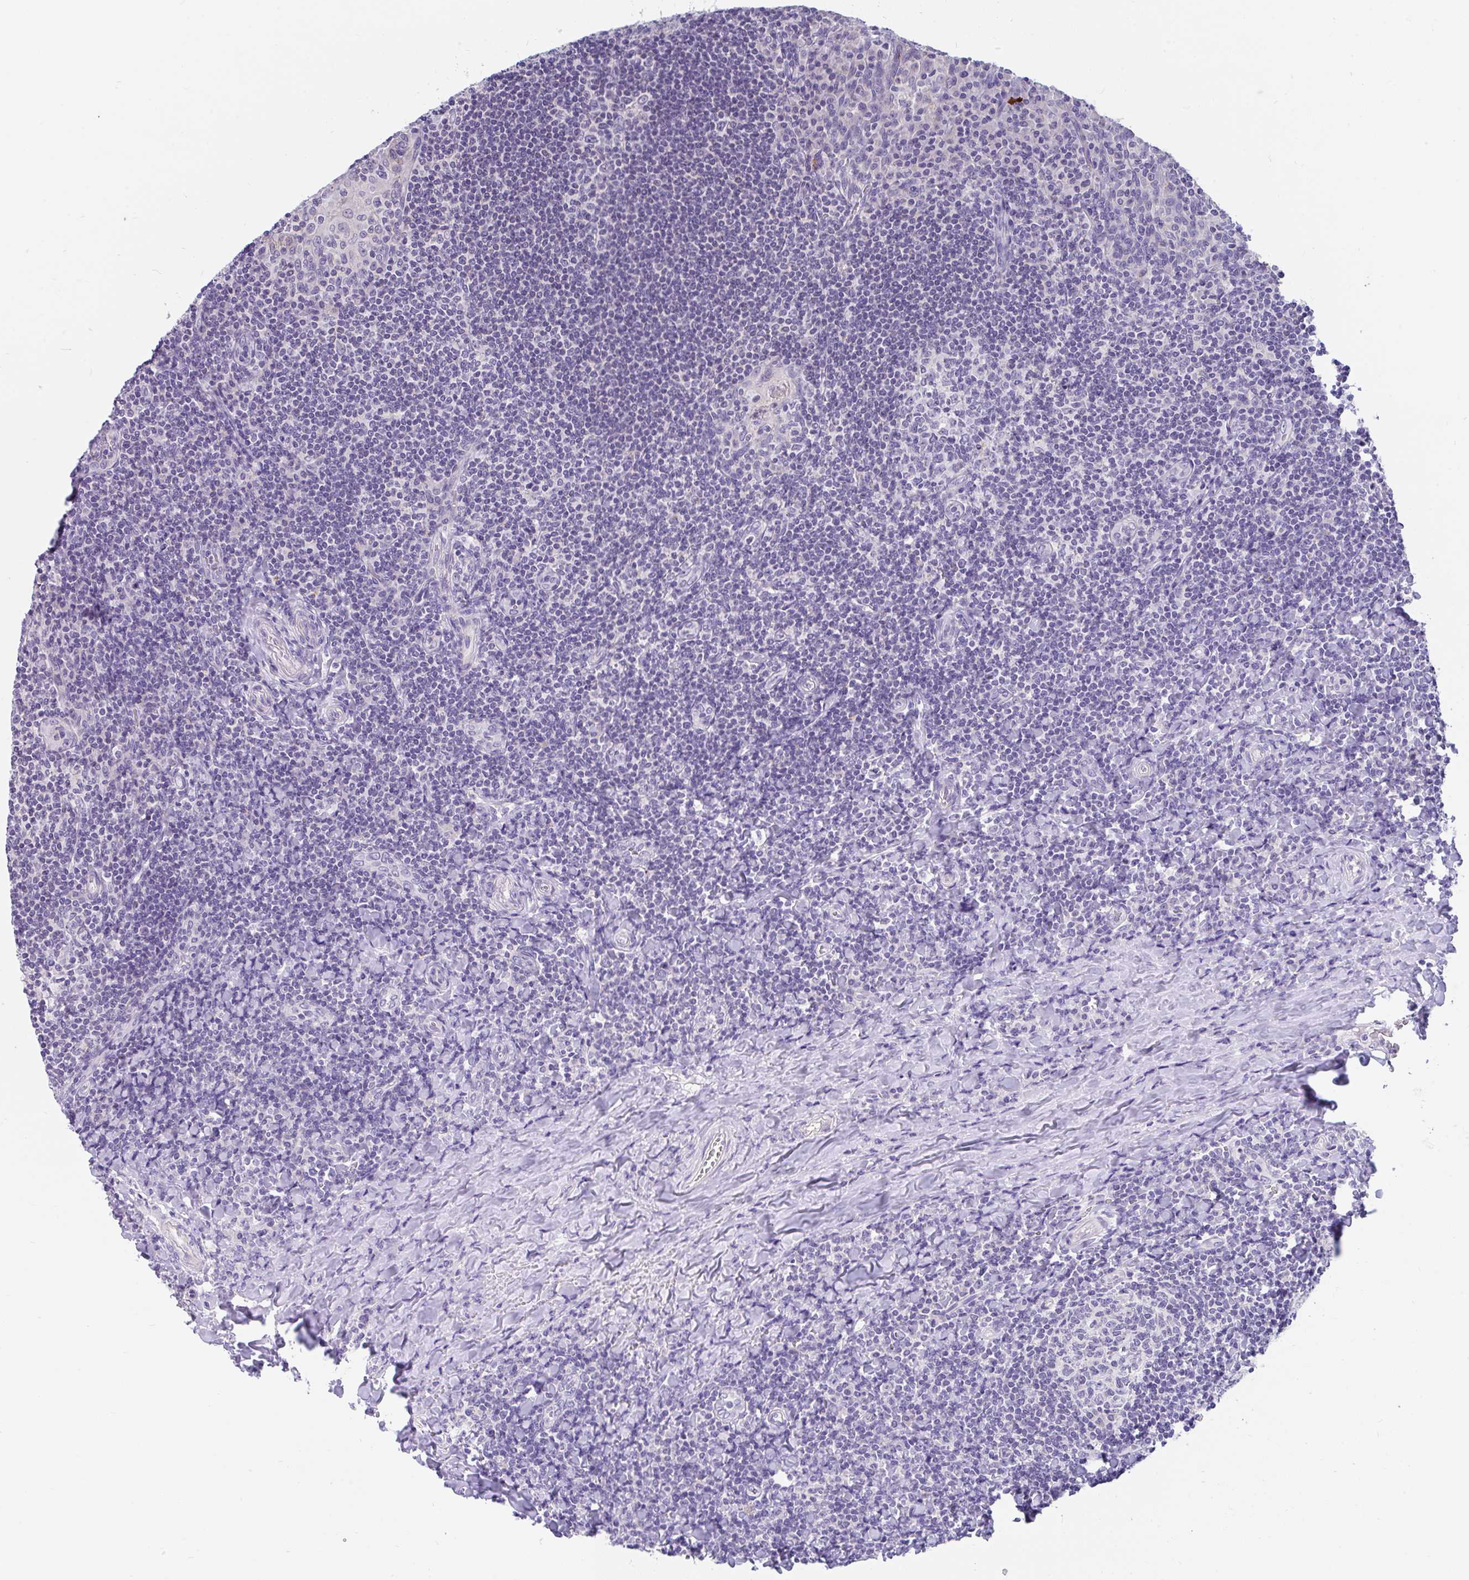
{"staining": {"intensity": "negative", "quantity": "none", "location": "none"}, "tissue": "tonsil", "cell_type": "Germinal center cells", "image_type": "normal", "snomed": [{"axis": "morphology", "description": "Normal tissue, NOS"}, {"axis": "topography", "description": "Tonsil"}], "caption": "An image of human tonsil is negative for staining in germinal center cells. (Brightfield microscopy of DAB immunohistochemistry at high magnification).", "gene": "INTS5", "patient": {"sex": "male", "age": 17}}